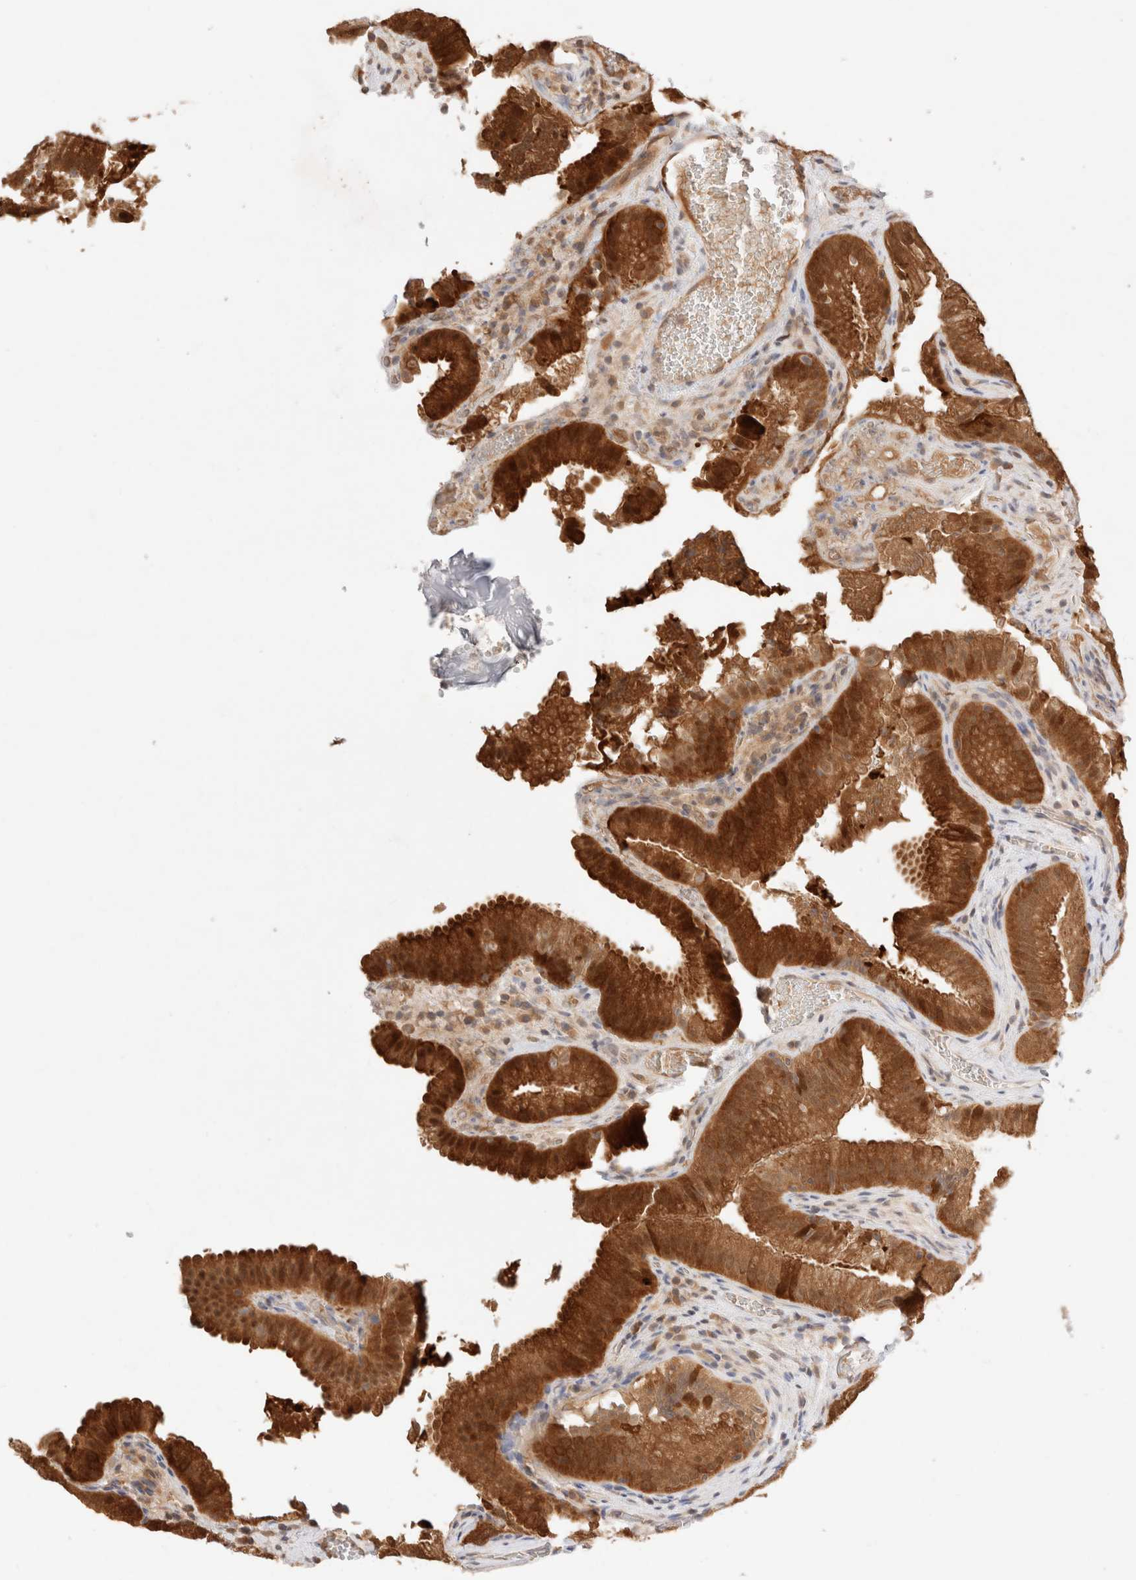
{"staining": {"intensity": "strong", "quantity": ">75%", "location": "cytoplasmic/membranous"}, "tissue": "gallbladder", "cell_type": "Glandular cells", "image_type": "normal", "snomed": [{"axis": "morphology", "description": "Normal tissue, NOS"}, {"axis": "topography", "description": "Gallbladder"}], "caption": "This is a histology image of IHC staining of unremarkable gallbladder, which shows strong expression in the cytoplasmic/membranous of glandular cells.", "gene": "STARD10", "patient": {"sex": "female", "age": 30}}